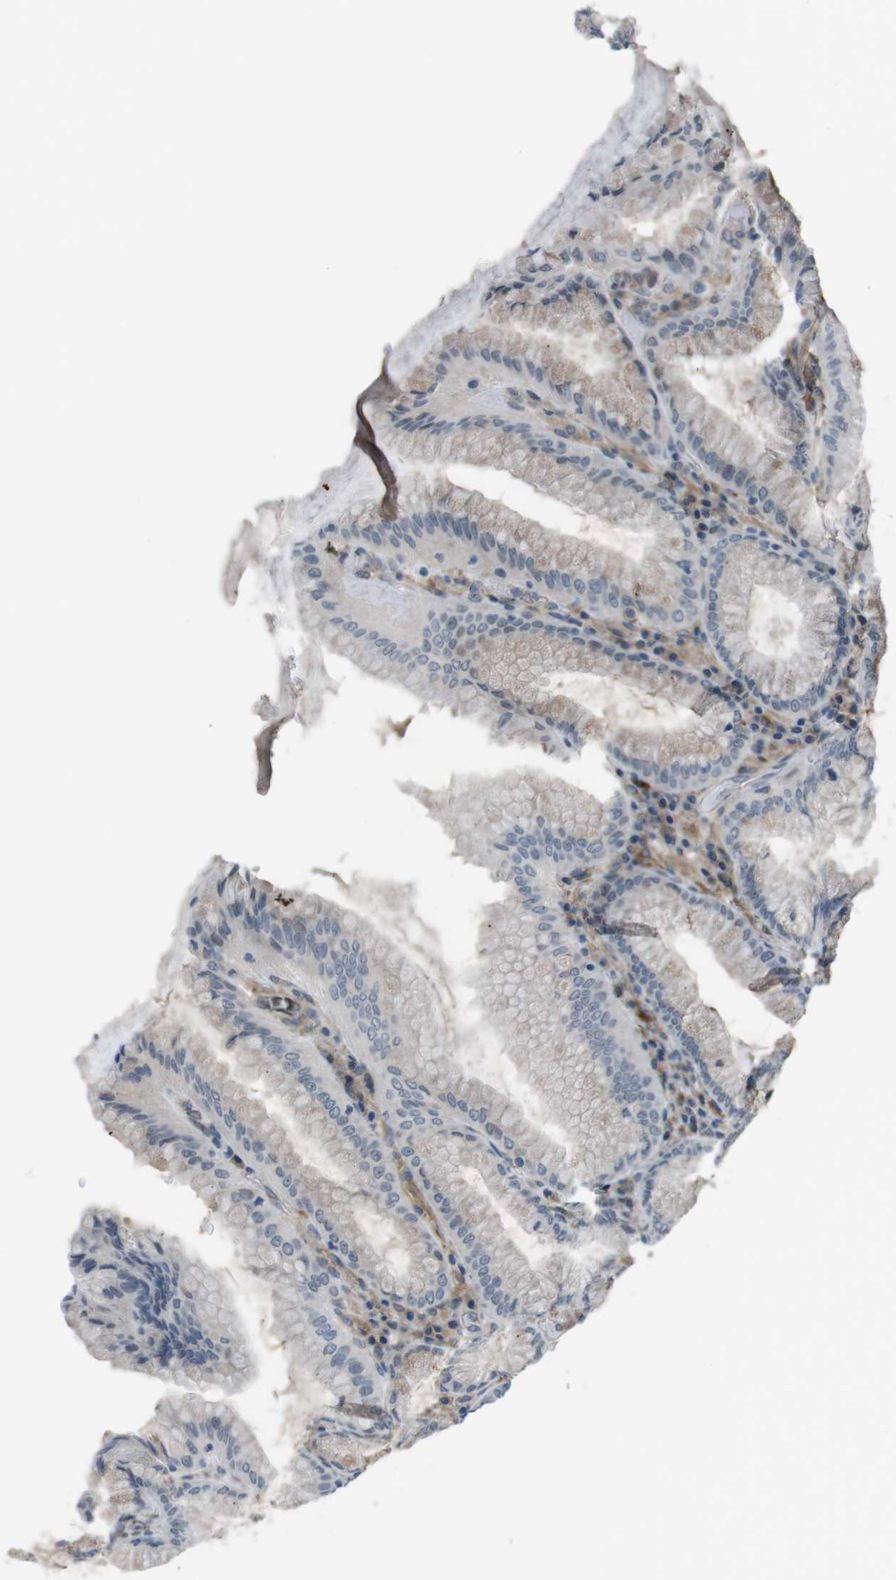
{"staining": {"intensity": "weak", "quantity": "<25%", "location": "cytoplasmic/membranous"}, "tissue": "stomach", "cell_type": "Glandular cells", "image_type": "normal", "snomed": [{"axis": "morphology", "description": "Normal tissue, NOS"}, {"axis": "topography", "description": "Stomach, lower"}], "caption": "This is an immunohistochemistry image of benign stomach. There is no positivity in glandular cells.", "gene": "ANK2", "patient": {"sex": "female", "age": 76}}